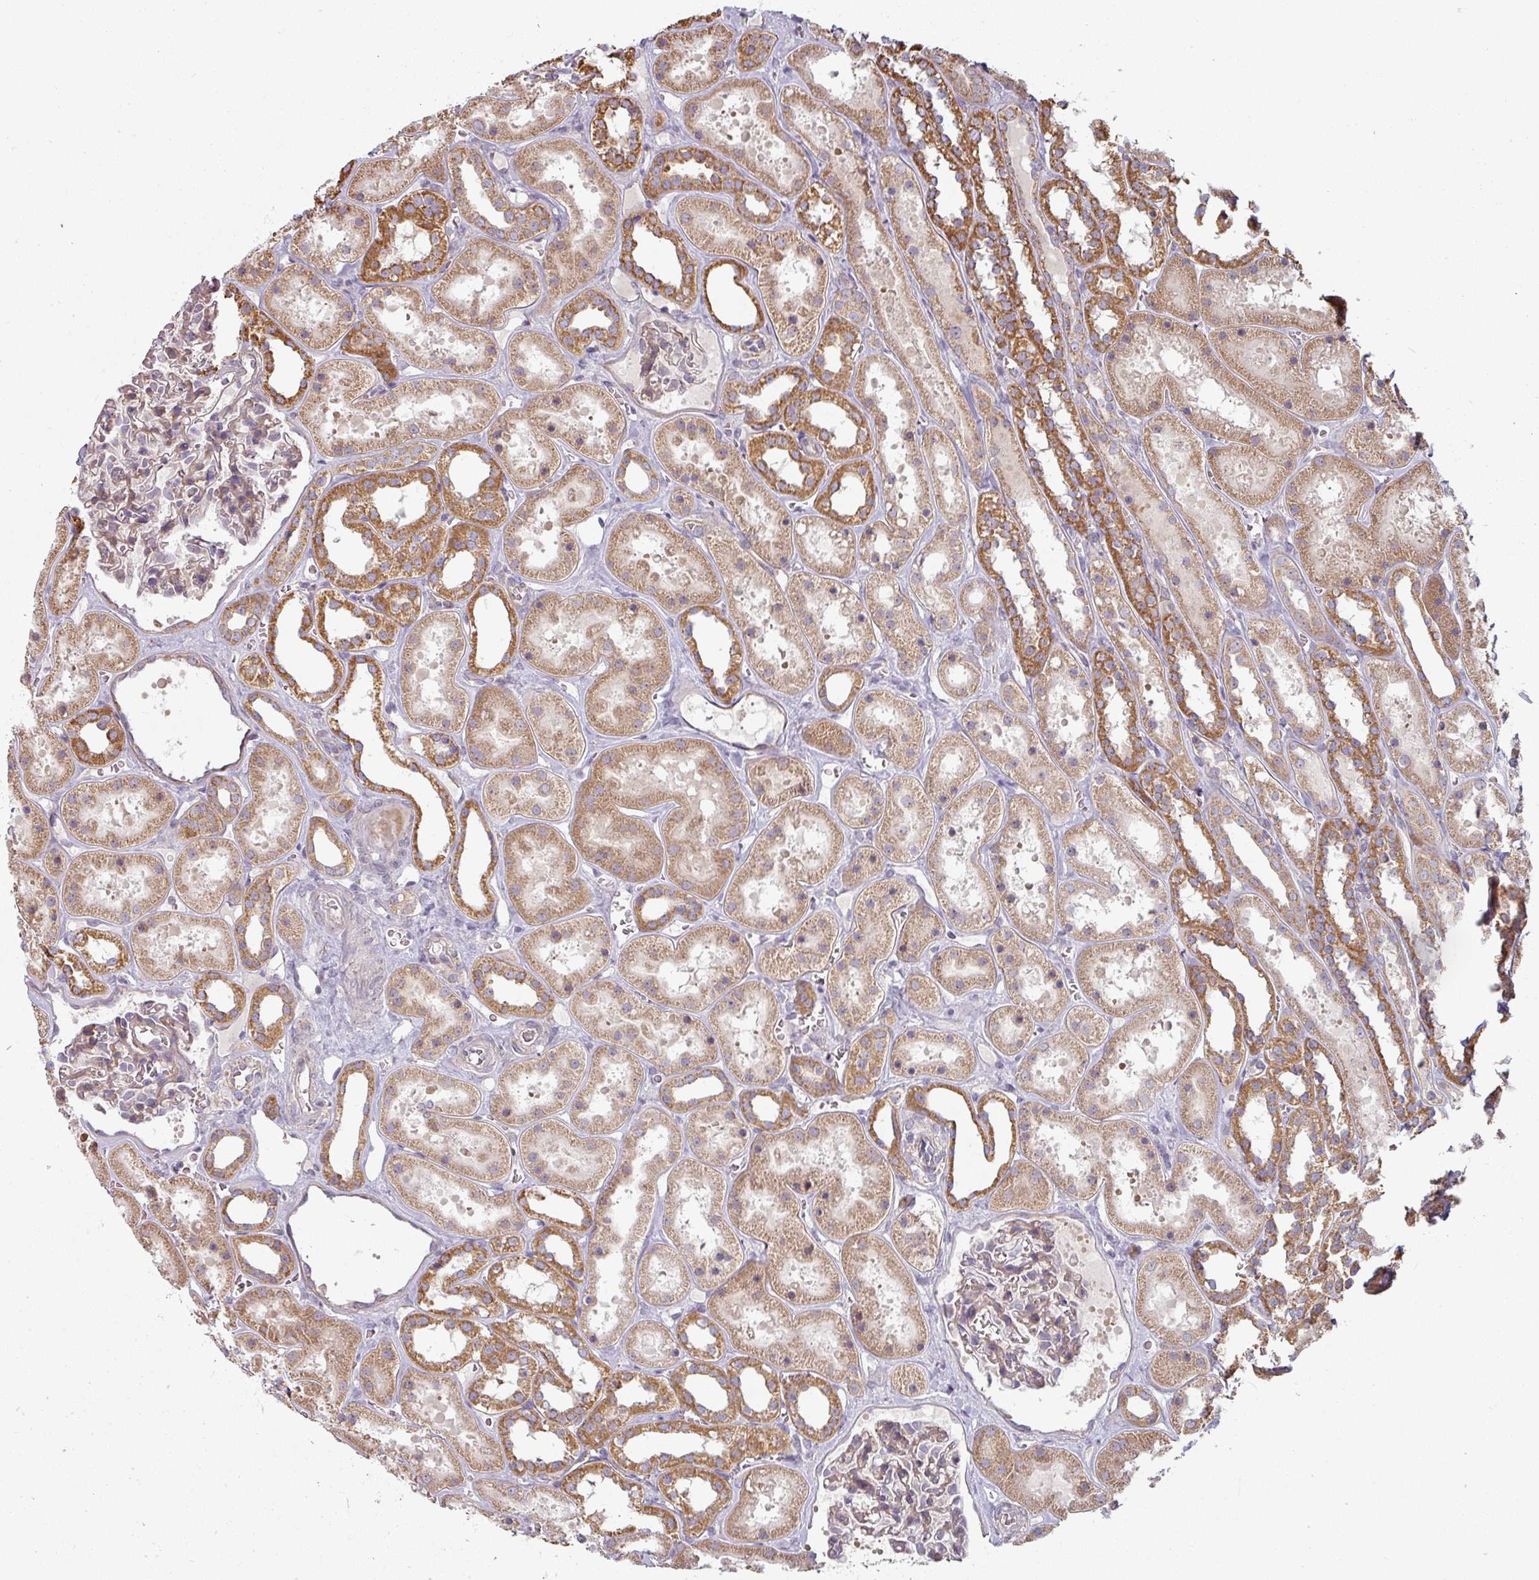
{"staining": {"intensity": "weak", "quantity": "25%-75%", "location": "cytoplasmic/membranous"}, "tissue": "kidney", "cell_type": "Cells in glomeruli", "image_type": "normal", "snomed": [{"axis": "morphology", "description": "Normal tissue, NOS"}, {"axis": "topography", "description": "Kidney"}], "caption": "DAB immunohistochemical staining of unremarkable human kidney displays weak cytoplasmic/membranous protein staining in about 25%-75% of cells in glomeruli. The protein of interest is shown in brown color, while the nuclei are stained blue.", "gene": "PLEKHJ1", "patient": {"sex": "female", "age": 41}}